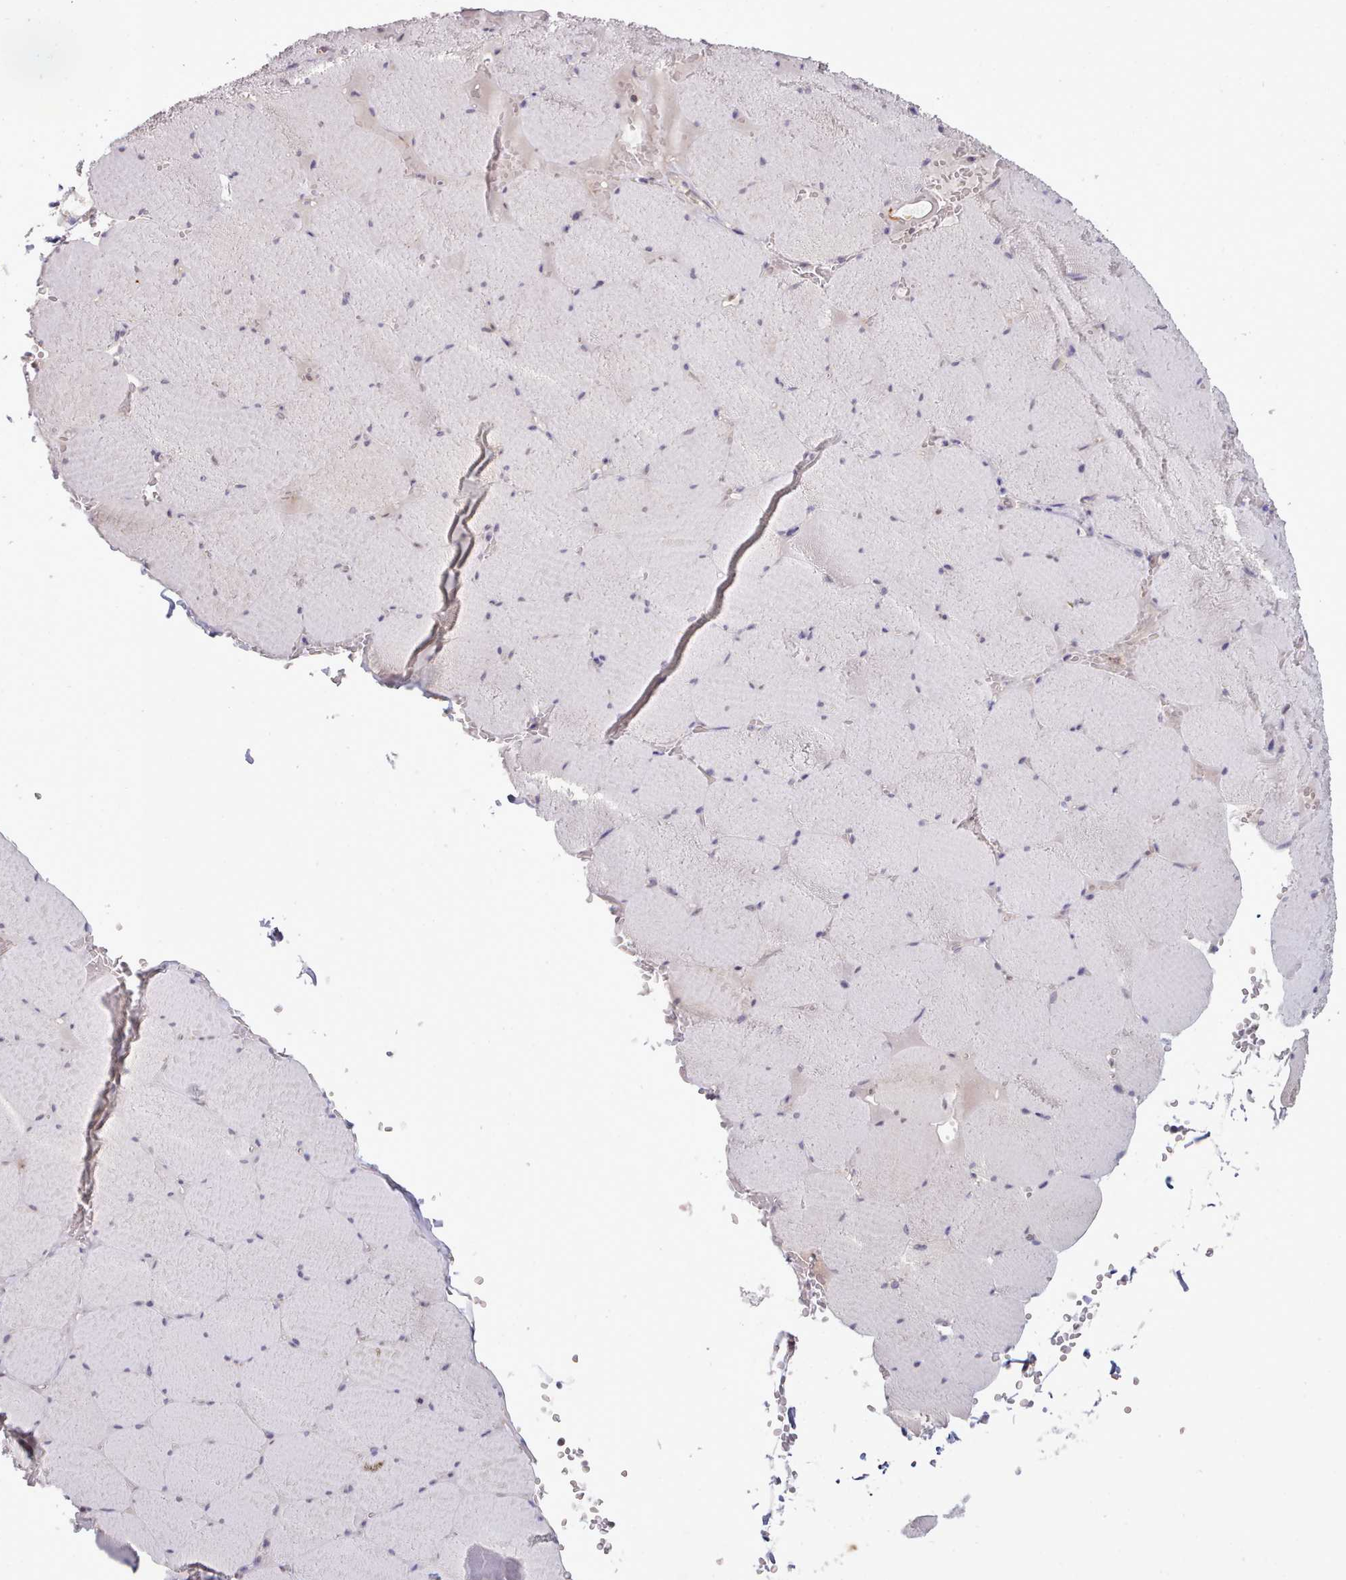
{"staining": {"intensity": "negative", "quantity": "none", "location": "none"}, "tissue": "skeletal muscle", "cell_type": "Myocytes", "image_type": "normal", "snomed": [{"axis": "morphology", "description": "Normal tissue, NOS"}, {"axis": "topography", "description": "Skeletal muscle"}, {"axis": "topography", "description": "Head-Neck"}], "caption": "IHC of unremarkable skeletal muscle shows no staining in myocytes.", "gene": "ARL17A", "patient": {"sex": "male", "age": 66}}